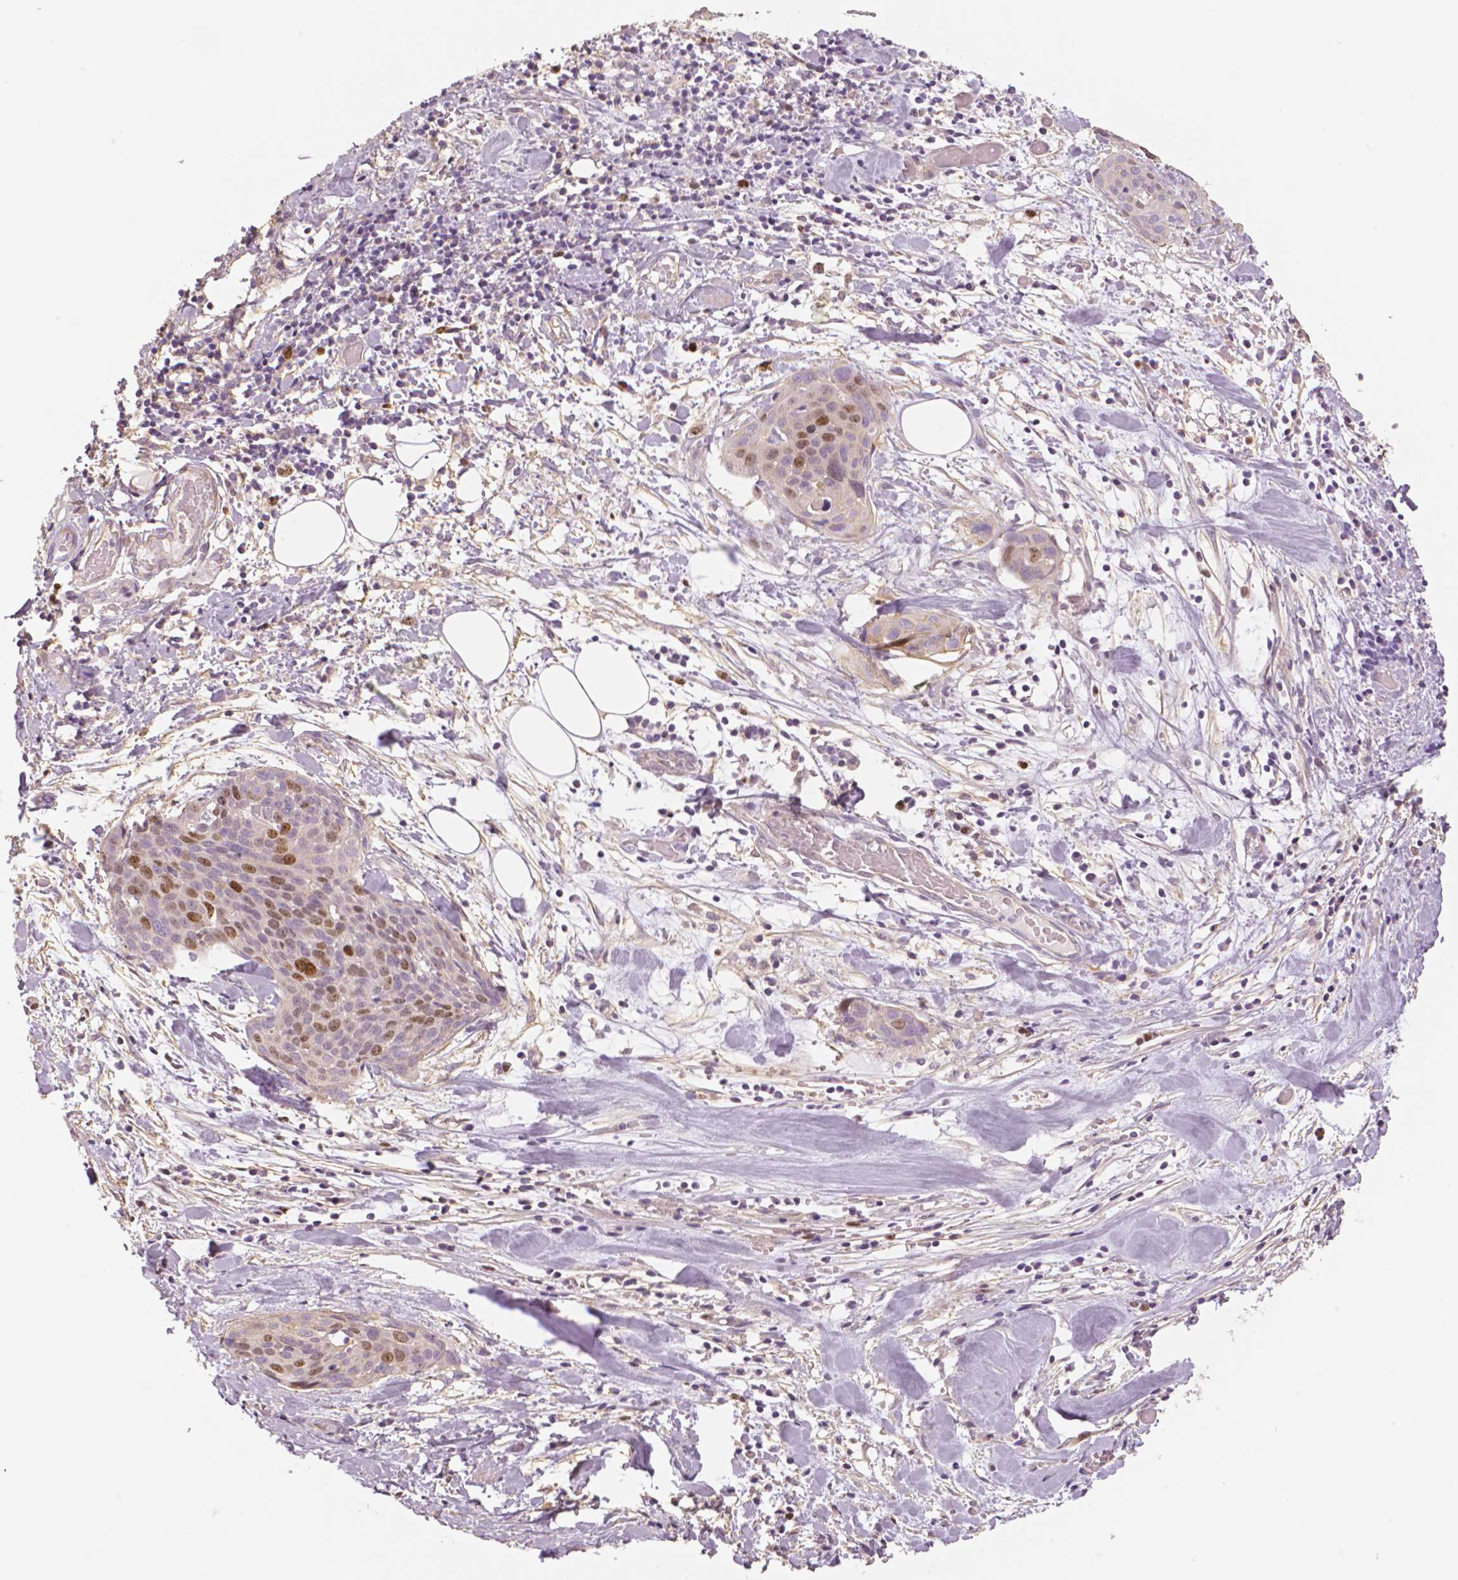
{"staining": {"intensity": "moderate", "quantity": "25%-75%", "location": "nuclear"}, "tissue": "cervical cancer", "cell_type": "Tumor cells", "image_type": "cancer", "snomed": [{"axis": "morphology", "description": "Squamous cell carcinoma, NOS"}, {"axis": "topography", "description": "Cervix"}], "caption": "Squamous cell carcinoma (cervical) stained for a protein (brown) displays moderate nuclear positive positivity in about 25%-75% of tumor cells.", "gene": "MKI67", "patient": {"sex": "female", "age": 39}}